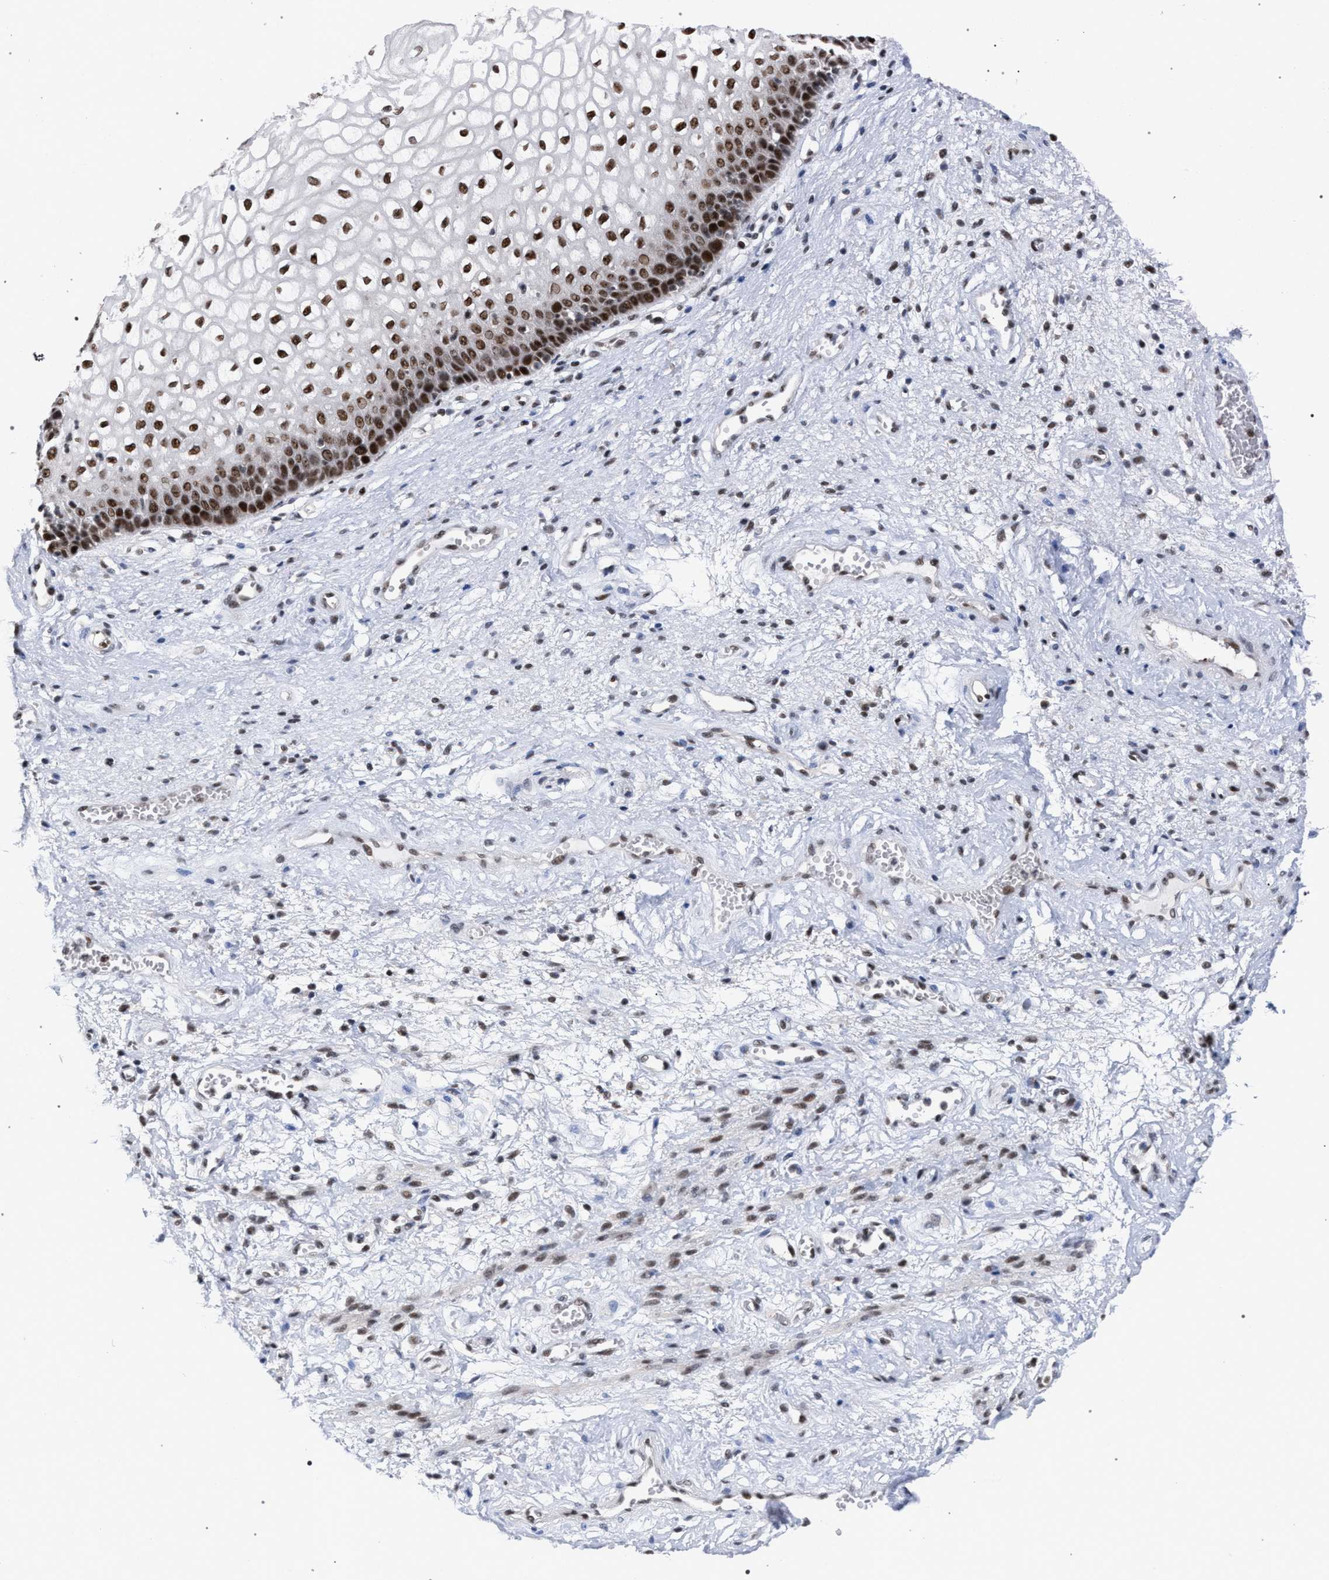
{"staining": {"intensity": "strong", "quantity": ">75%", "location": "nuclear"}, "tissue": "vagina", "cell_type": "Squamous epithelial cells", "image_type": "normal", "snomed": [{"axis": "morphology", "description": "Normal tissue, NOS"}, {"axis": "topography", "description": "Vagina"}], "caption": "Strong nuclear protein expression is identified in approximately >75% of squamous epithelial cells in vagina.", "gene": "SCAF4", "patient": {"sex": "female", "age": 34}}